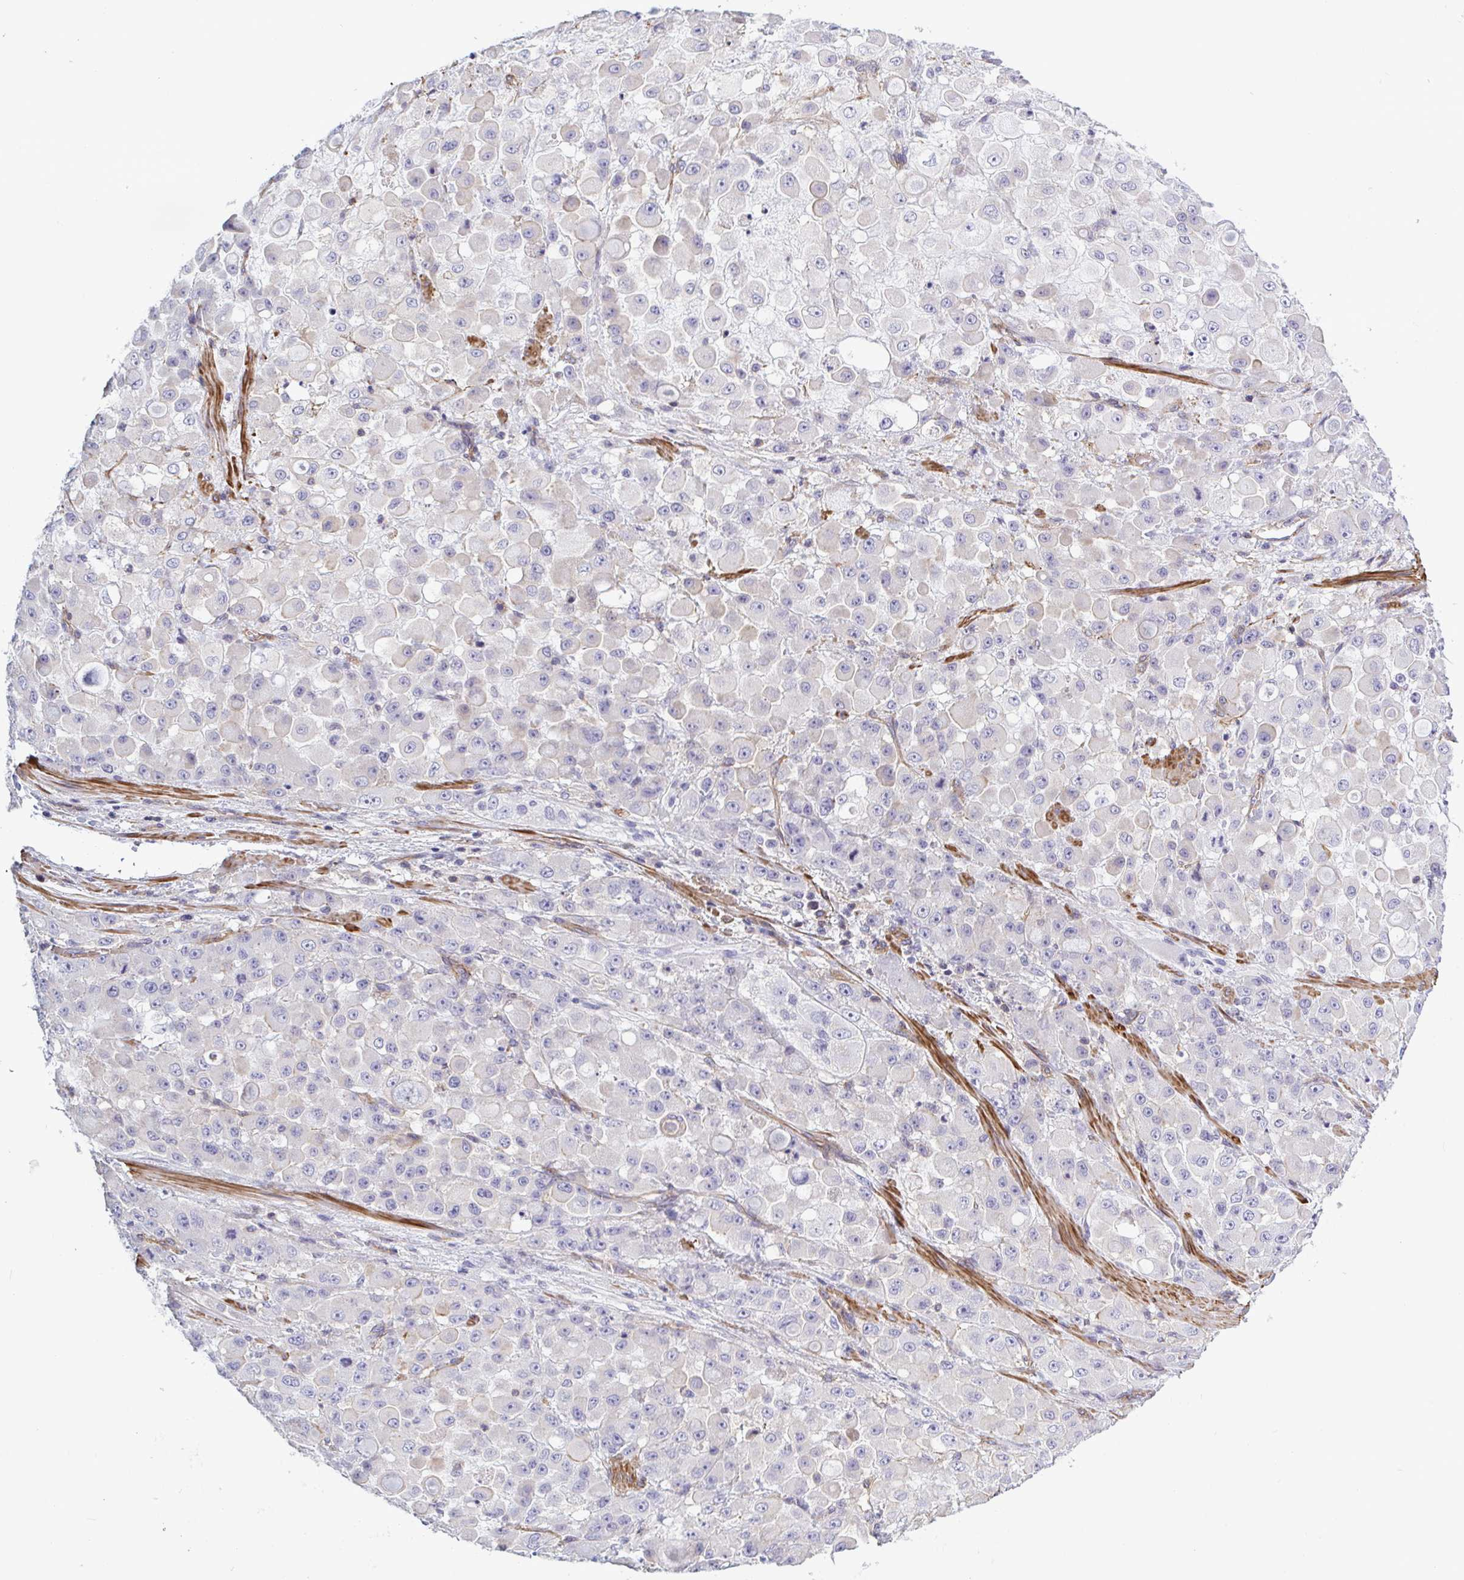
{"staining": {"intensity": "negative", "quantity": "none", "location": "none"}, "tissue": "stomach cancer", "cell_type": "Tumor cells", "image_type": "cancer", "snomed": [{"axis": "morphology", "description": "Adenocarcinoma, NOS"}, {"axis": "topography", "description": "Stomach"}], "caption": "The immunohistochemistry (IHC) image has no significant expression in tumor cells of stomach cancer tissue.", "gene": "SHISA7", "patient": {"sex": "female", "age": 76}}